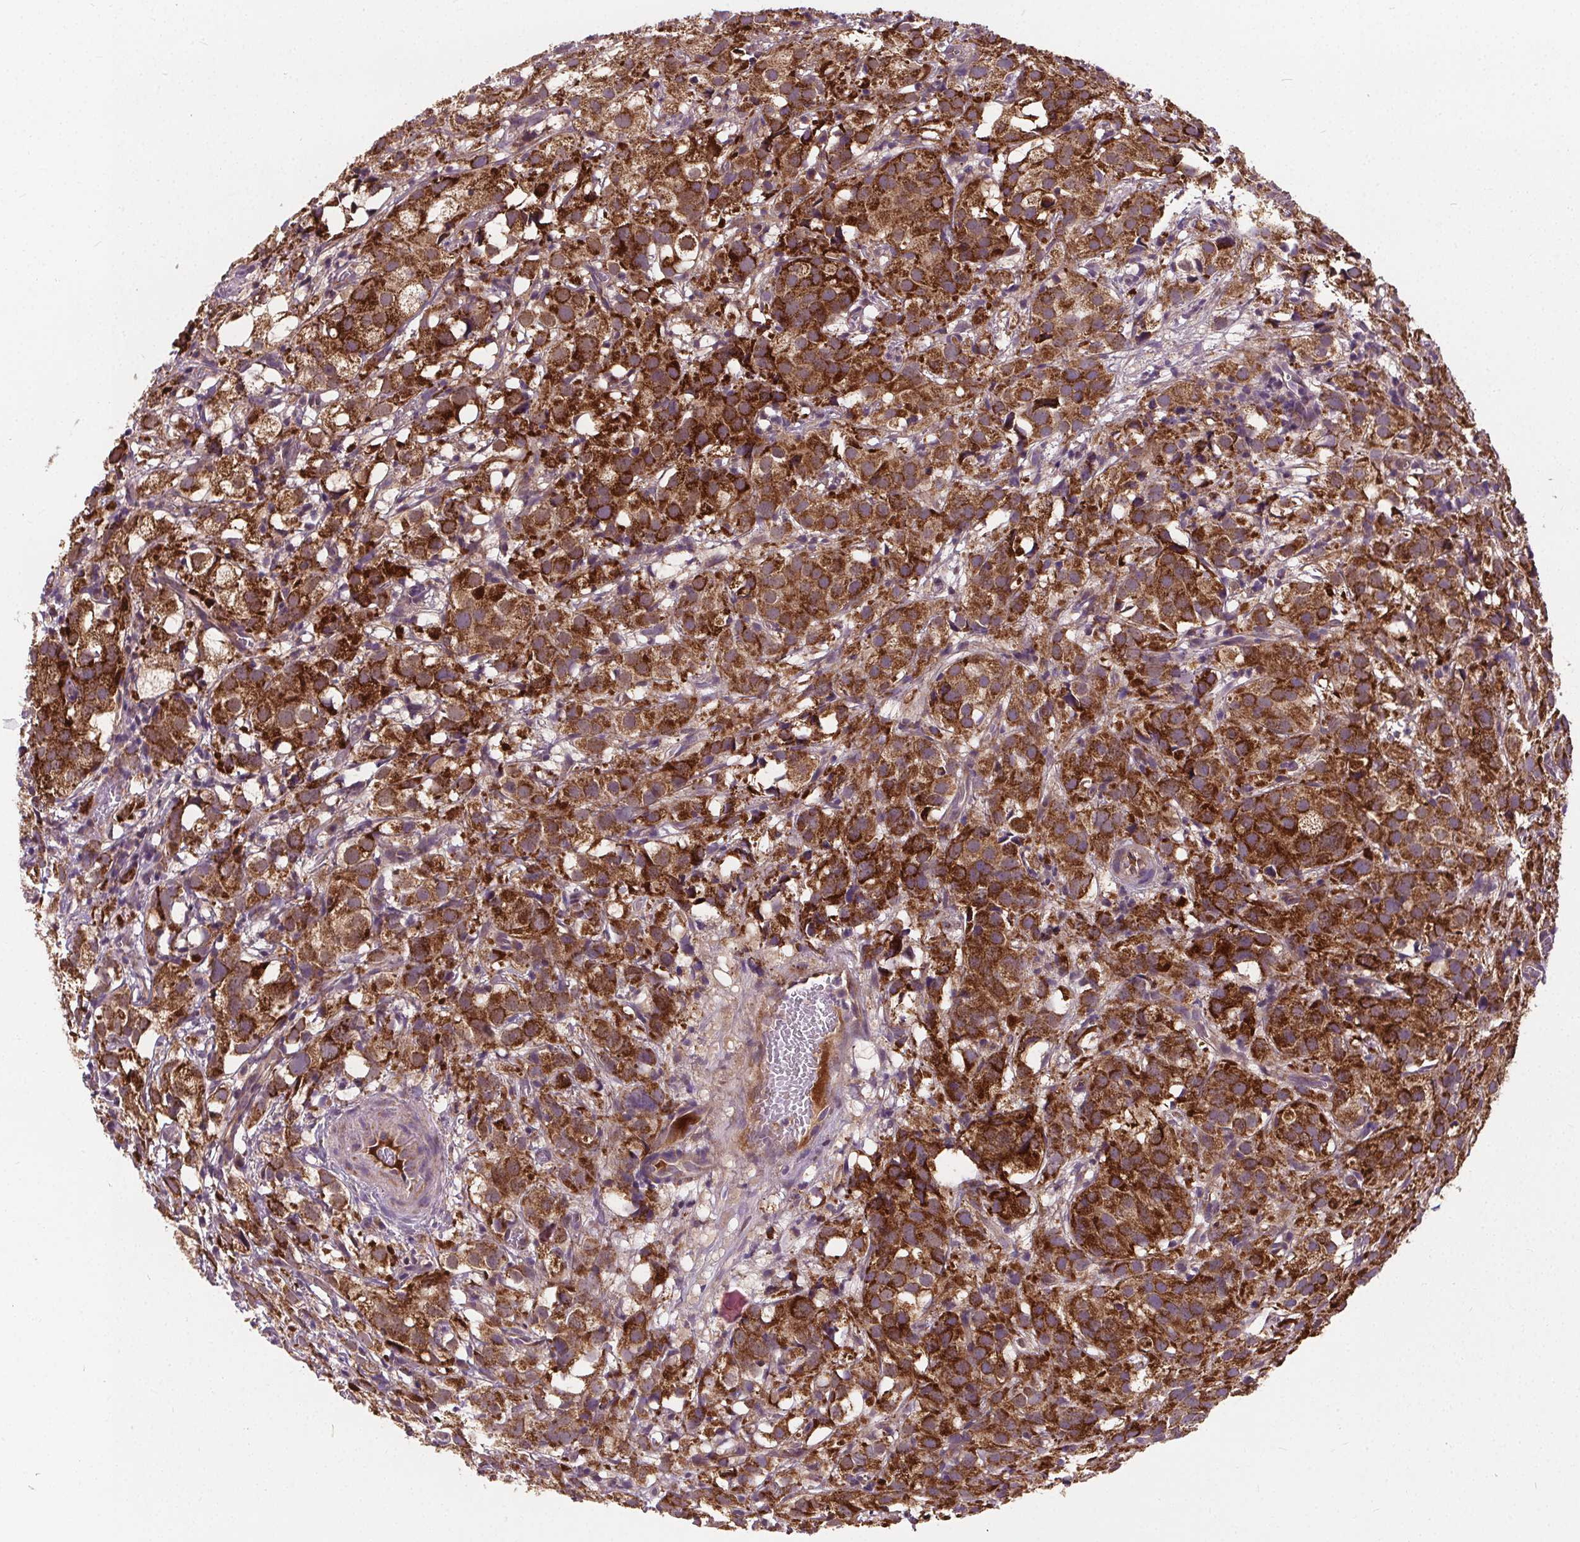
{"staining": {"intensity": "strong", "quantity": ">75%", "location": "cytoplasmic/membranous"}, "tissue": "prostate cancer", "cell_type": "Tumor cells", "image_type": "cancer", "snomed": [{"axis": "morphology", "description": "Adenocarcinoma, High grade"}, {"axis": "topography", "description": "Prostate"}], "caption": "Tumor cells show strong cytoplasmic/membranous expression in about >75% of cells in prostate adenocarcinoma (high-grade).", "gene": "GOLT1B", "patient": {"sex": "male", "age": 86}}